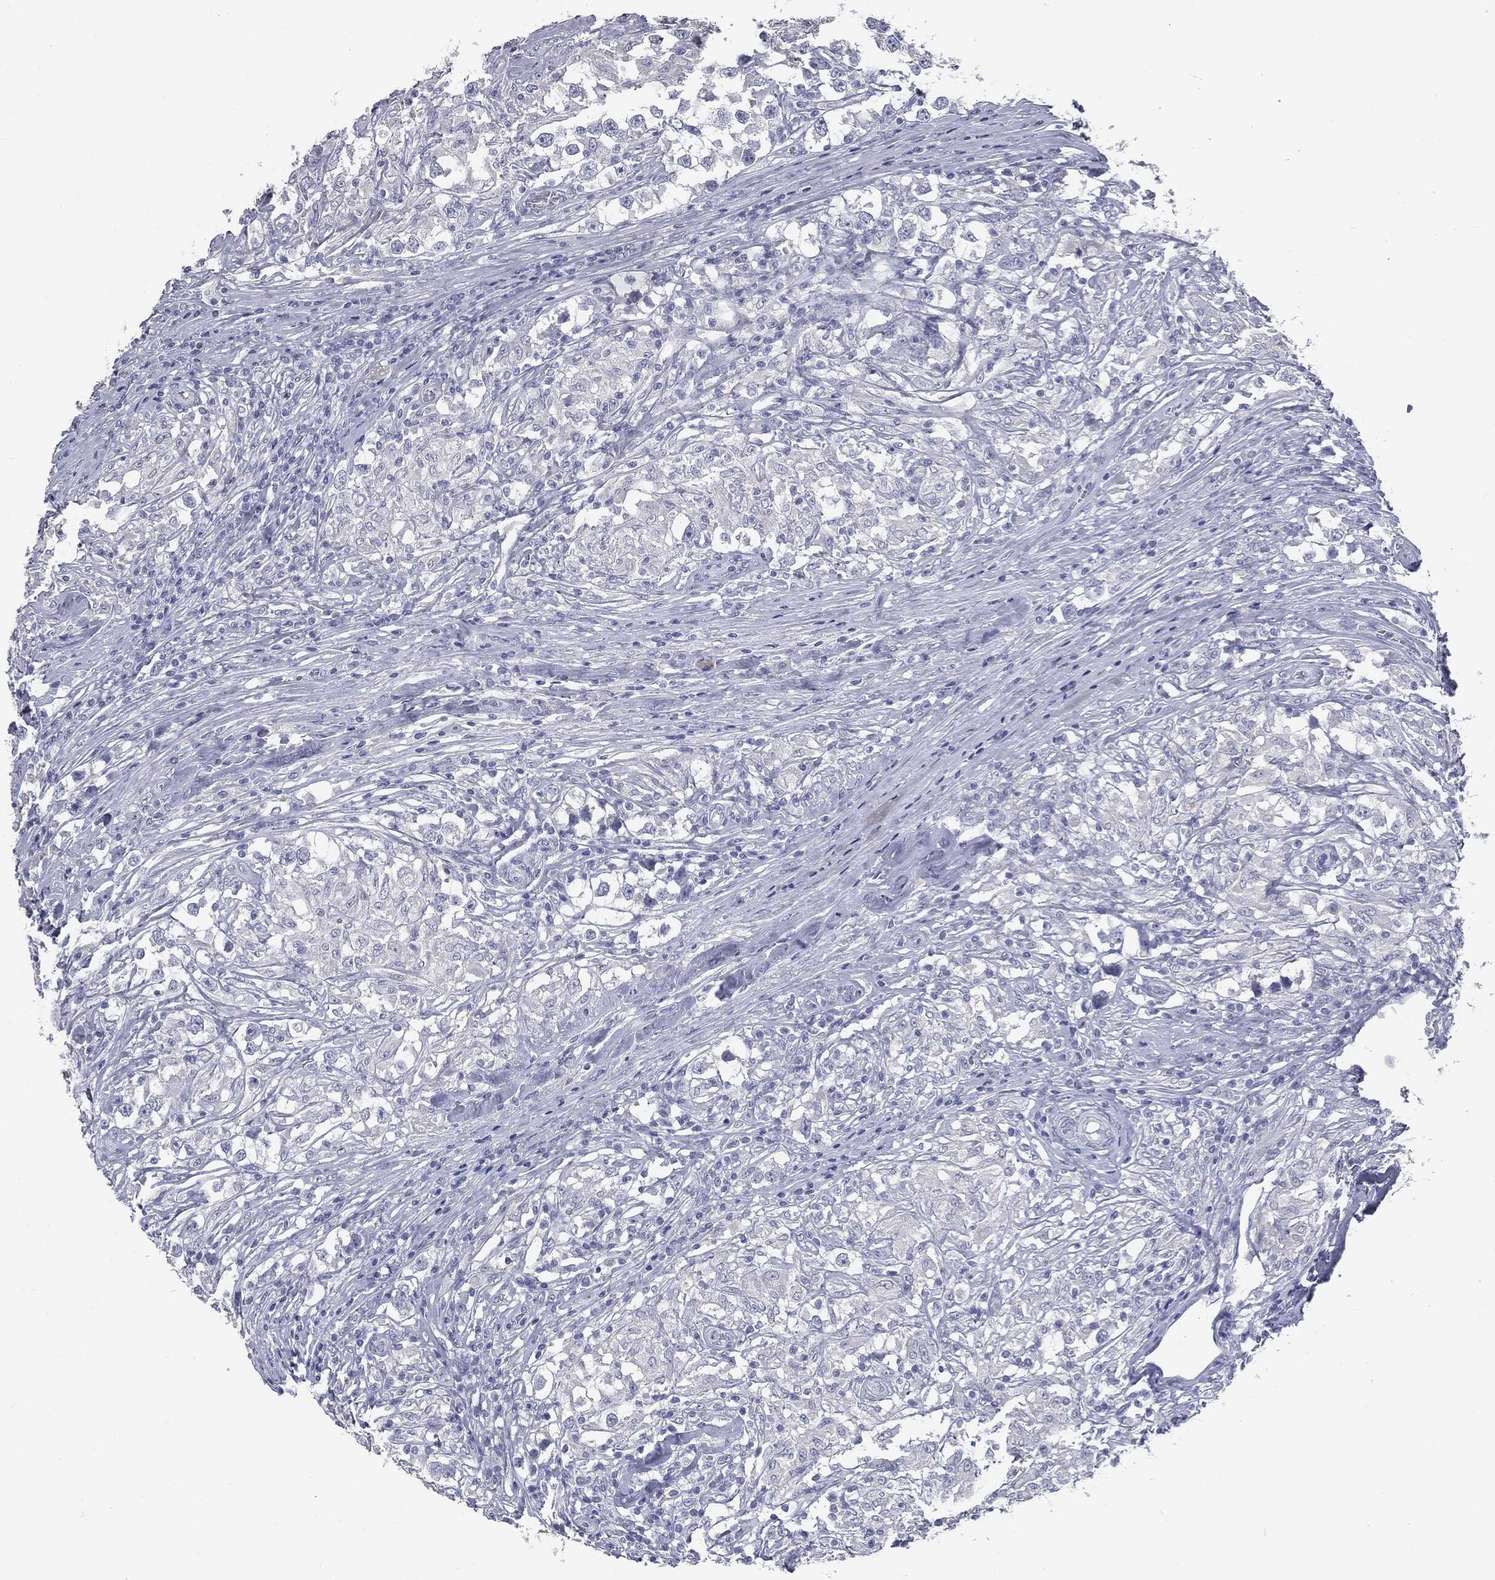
{"staining": {"intensity": "negative", "quantity": "none", "location": "none"}, "tissue": "testis cancer", "cell_type": "Tumor cells", "image_type": "cancer", "snomed": [{"axis": "morphology", "description": "Seminoma, NOS"}, {"axis": "topography", "description": "Testis"}], "caption": "The histopathology image demonstrates no staining of tumor cells in testis cancer.", "gene": "AFP", "patient": {"sex": "male", "age": 46}}